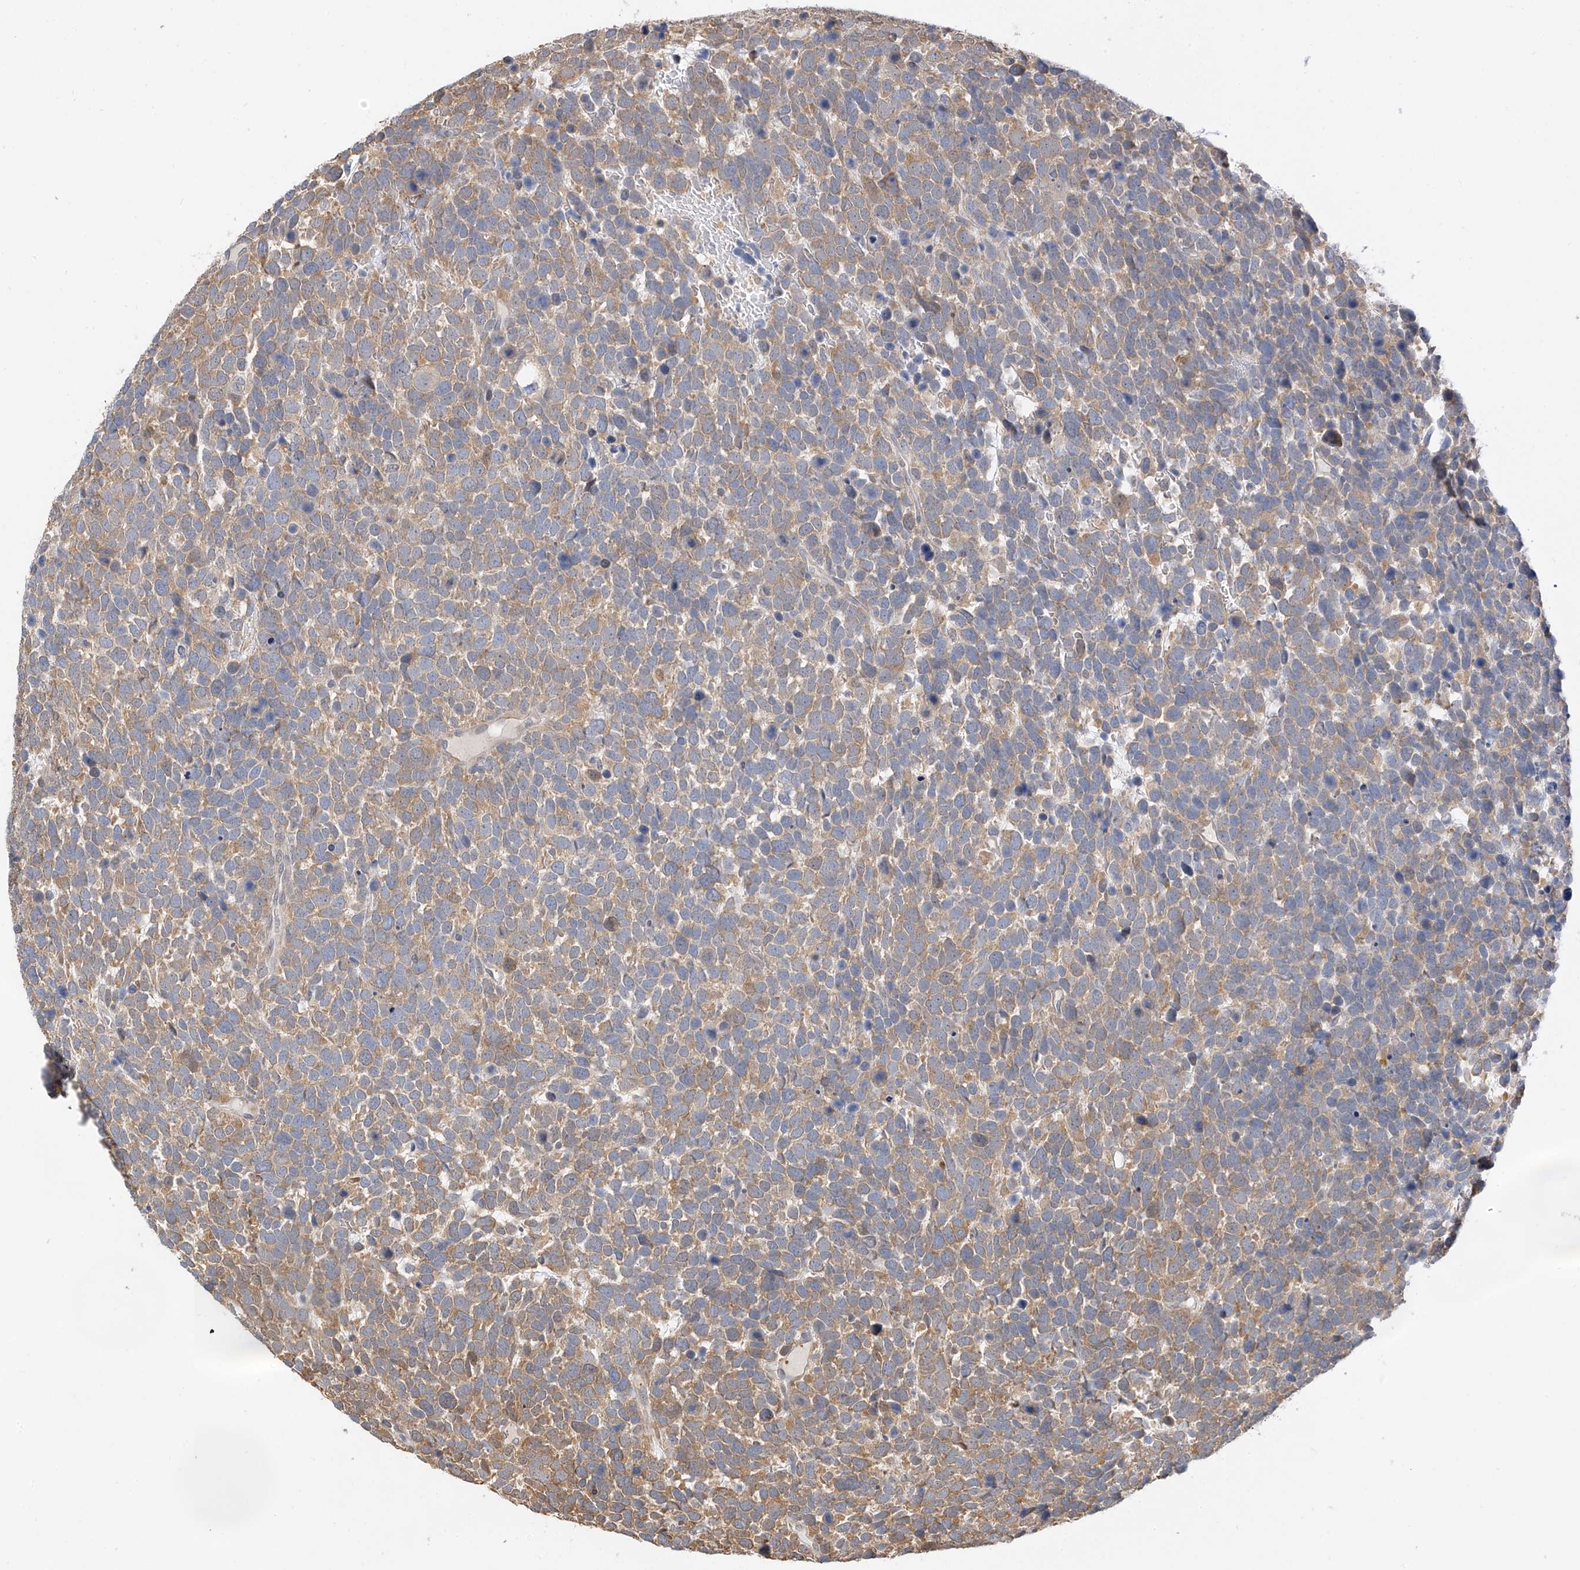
{"staining": {"intensity": "moderate", "quantity": ">75%", "location": "cytoplasmic/membranous"}, "tissue": "urothelial cancer", "cell_type": "Tumor cells", "image_type": "cancer", "snomed": [{"axis": "morphology", "description": "Urothelial carcinoma, High grade"}, {"axis": "topography", "description": "Urinary bladder"}], "caption": "Immunohistochemistry (IHC) image of human urothelial cancer stained for a protein (brown), which shows medium levels of moderate cytoplasmic/membranous positivity in about >75% of tumor cells.", "gene": "PPA2", "patient": {"sex": "female", "age": 82}}